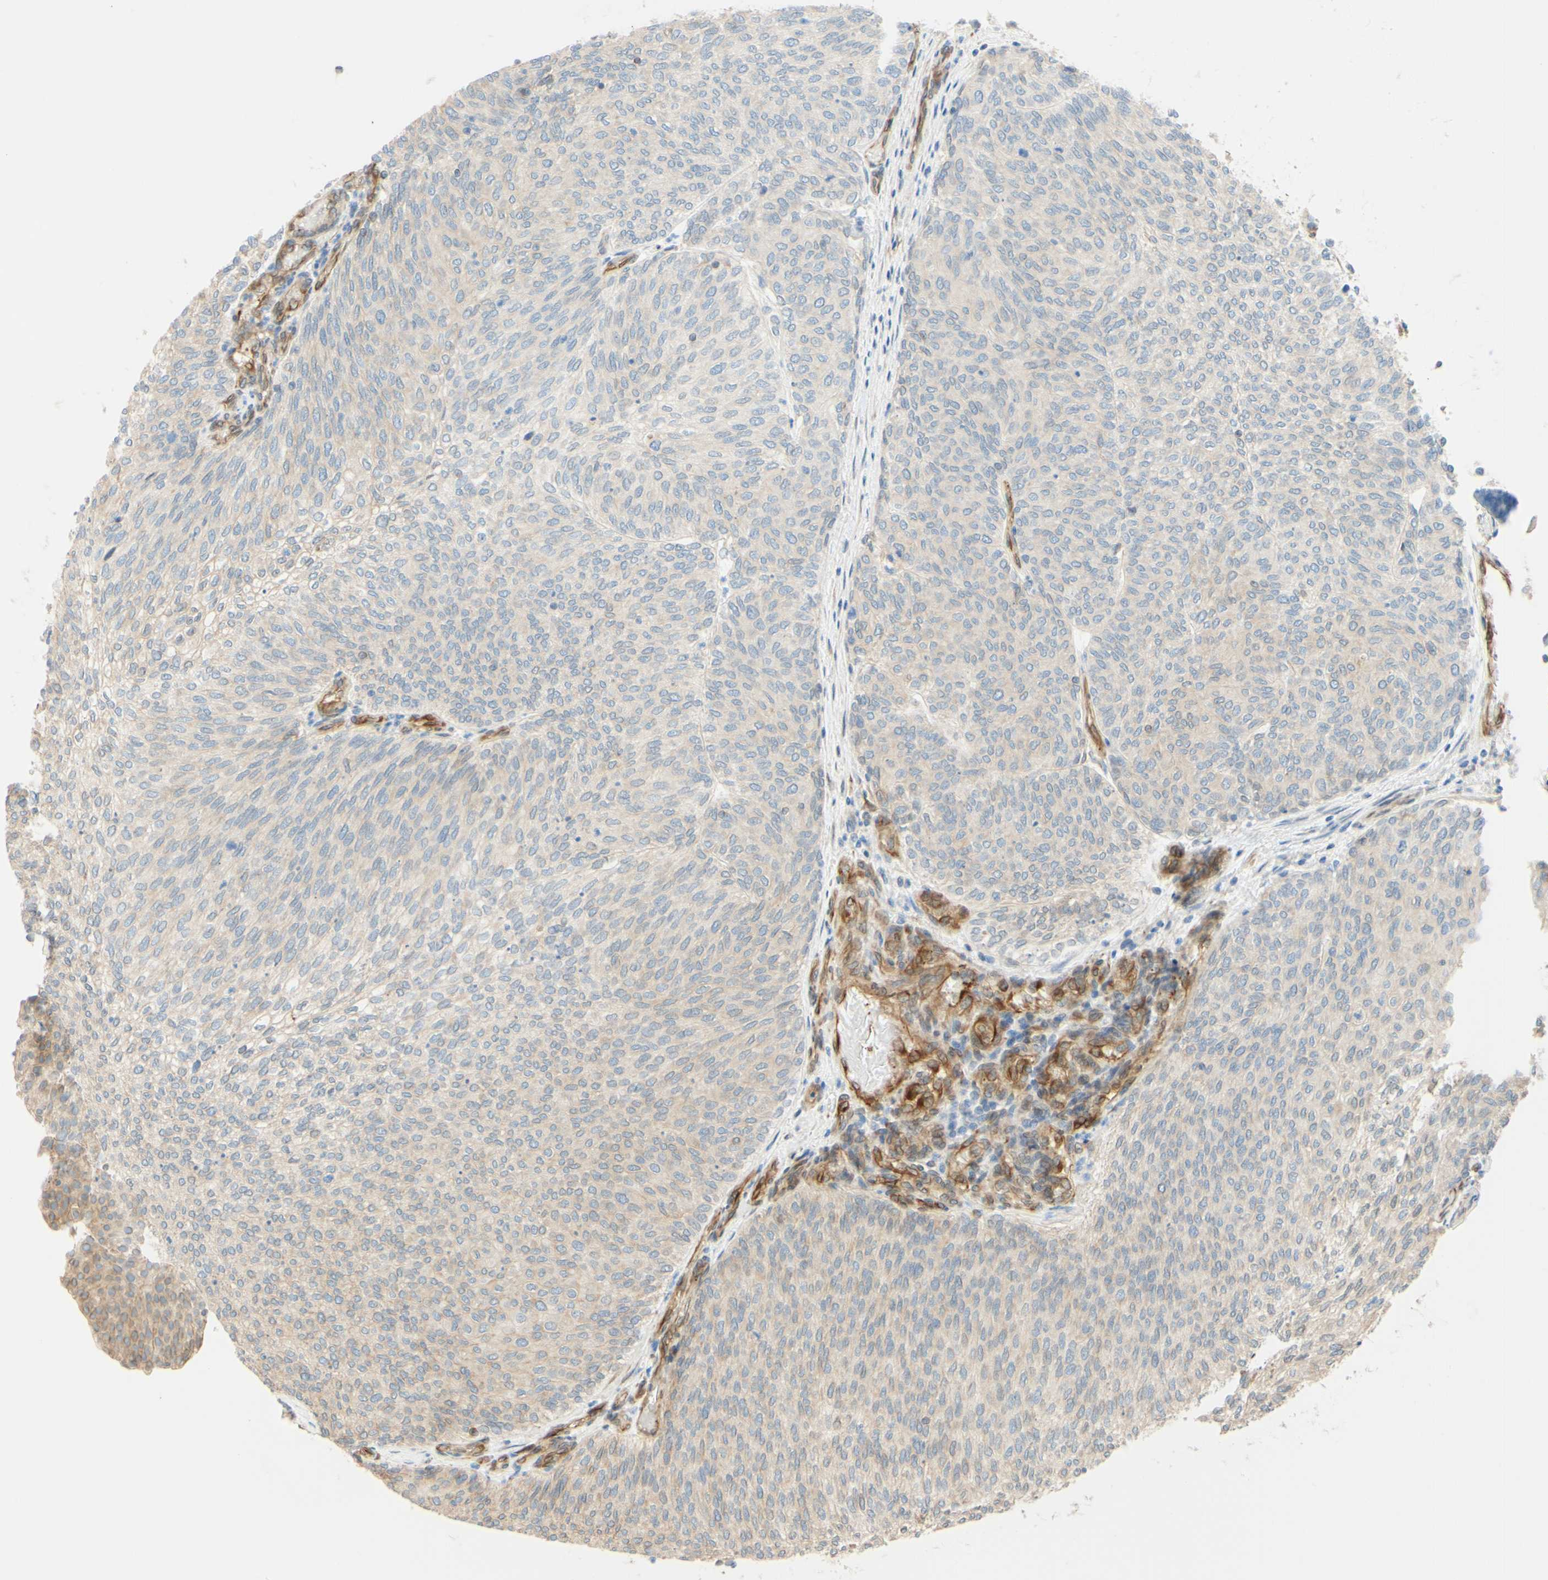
{"staining": {"intensity": "weak", "quantity": "<25%", "location": "cytoplasmic/membranous,nuclear"}, "tissue": "urothelial cancer", "cell_type": "Tumor cells", "image_type": "cancer", "snomed": [{"axis": "morphology", "description": "Urothelial carcinoma, Low grade"}, {"axis": "topography", "description": "Urinary bladder"}], "caption": "A high-resolution image shows IHC staining of urothelial carcinoma (low-grade), which shows no significant positivity in tumor cells.", "gene": "ENDOD1", "patient": {"sex": "female", "age": 79}}